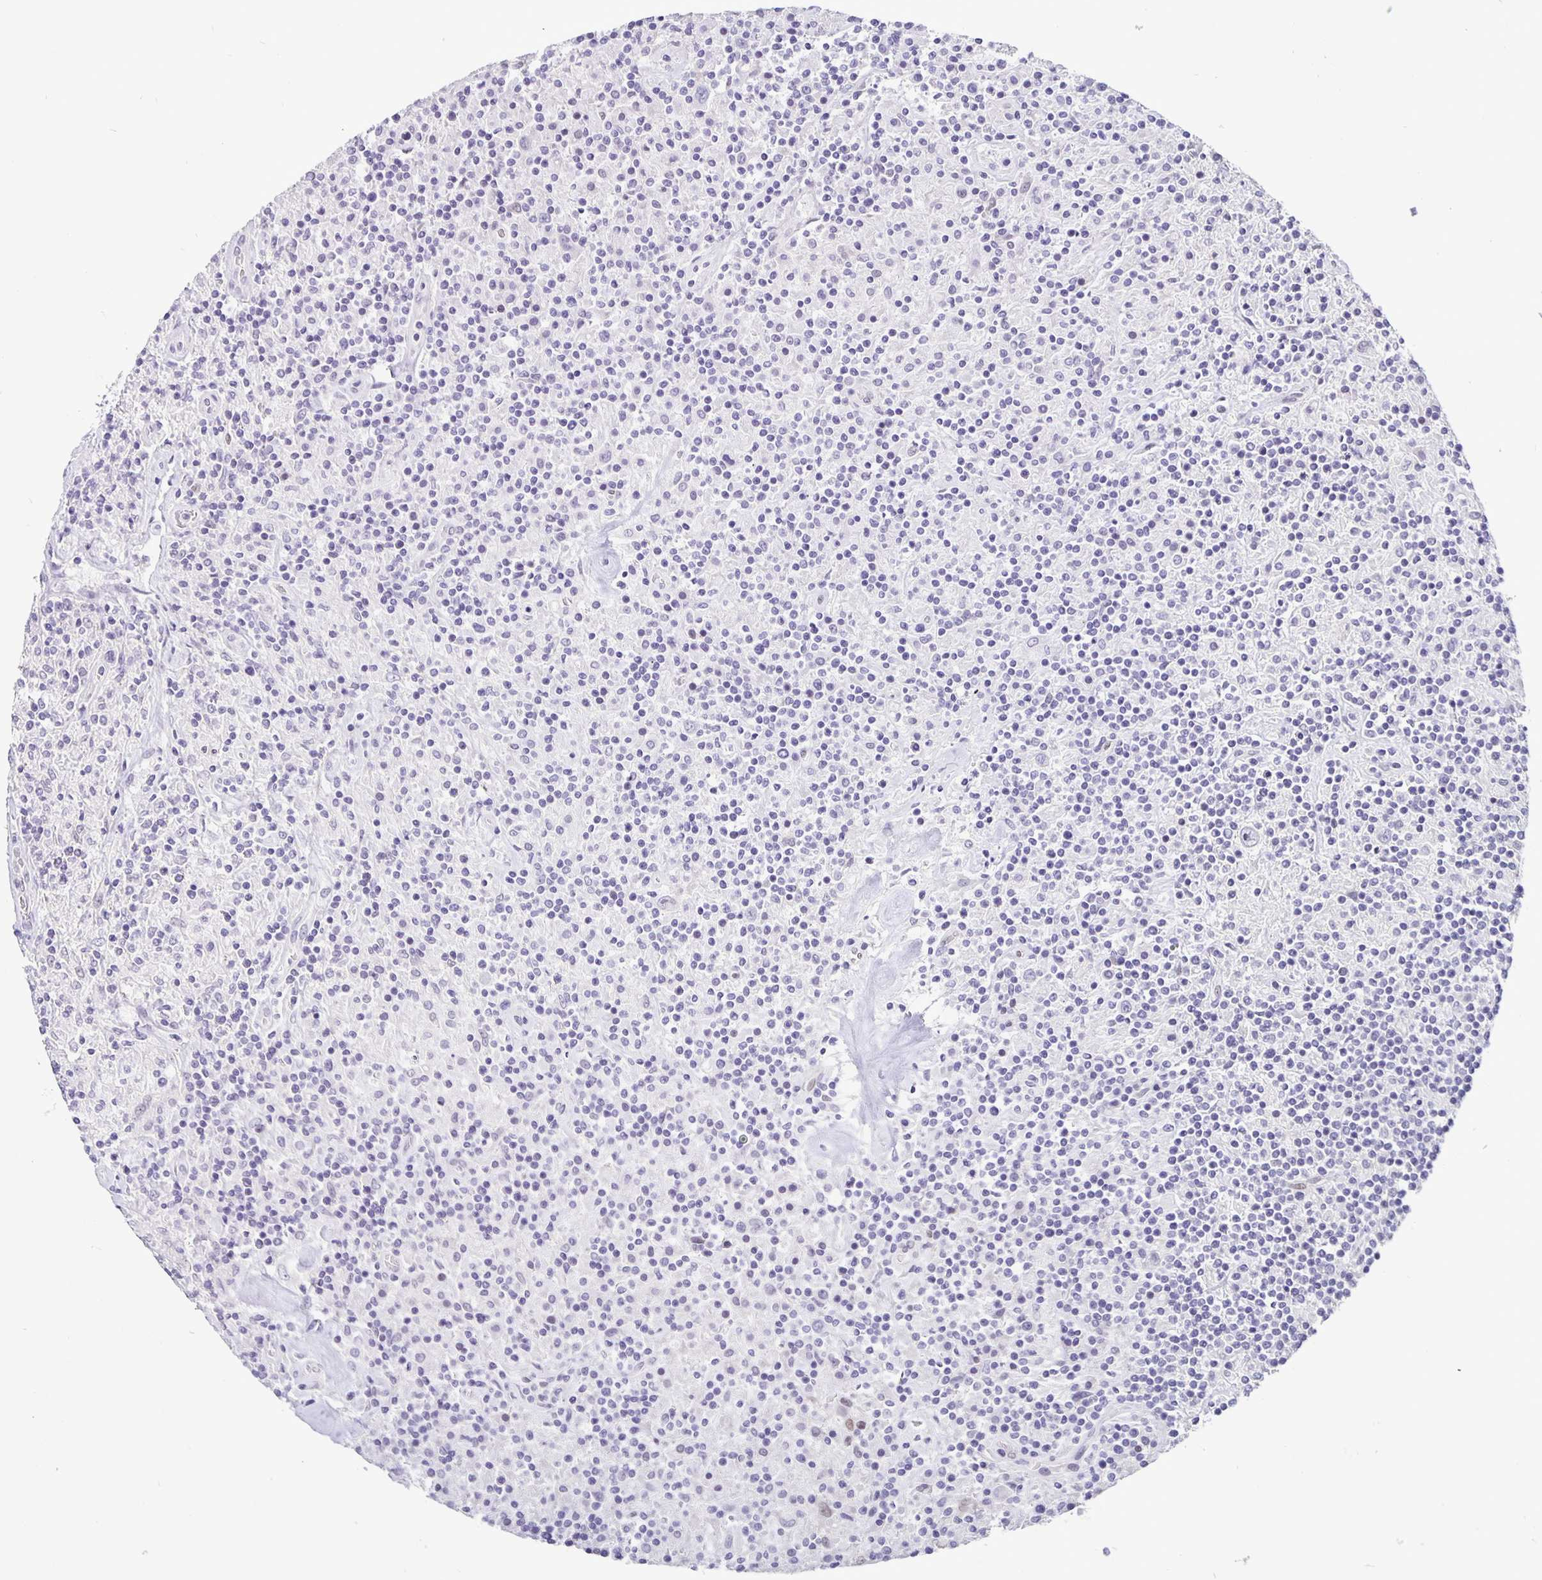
{"staining": {"intensity": "negative", "quantity": "none", "location": "none"}, "tissue": "lymphoma", "cell_type": "Tumor cells", "image_type": "cancer", "snomed": [{"axis": "morphology", "description": "Hodgkin's disease, NOS"}, {"axis": "topography", "description": "Lymph node"}], "caption": "Lymphoma was stained to show a protein in brown. There is no significant expression in tumor cells. (DAB (3,3'-diaminobenzidine) immunohistochemistry, high magnification).", "gene": "FOSL2", "patient": {"sex": "male", "age": 70}}